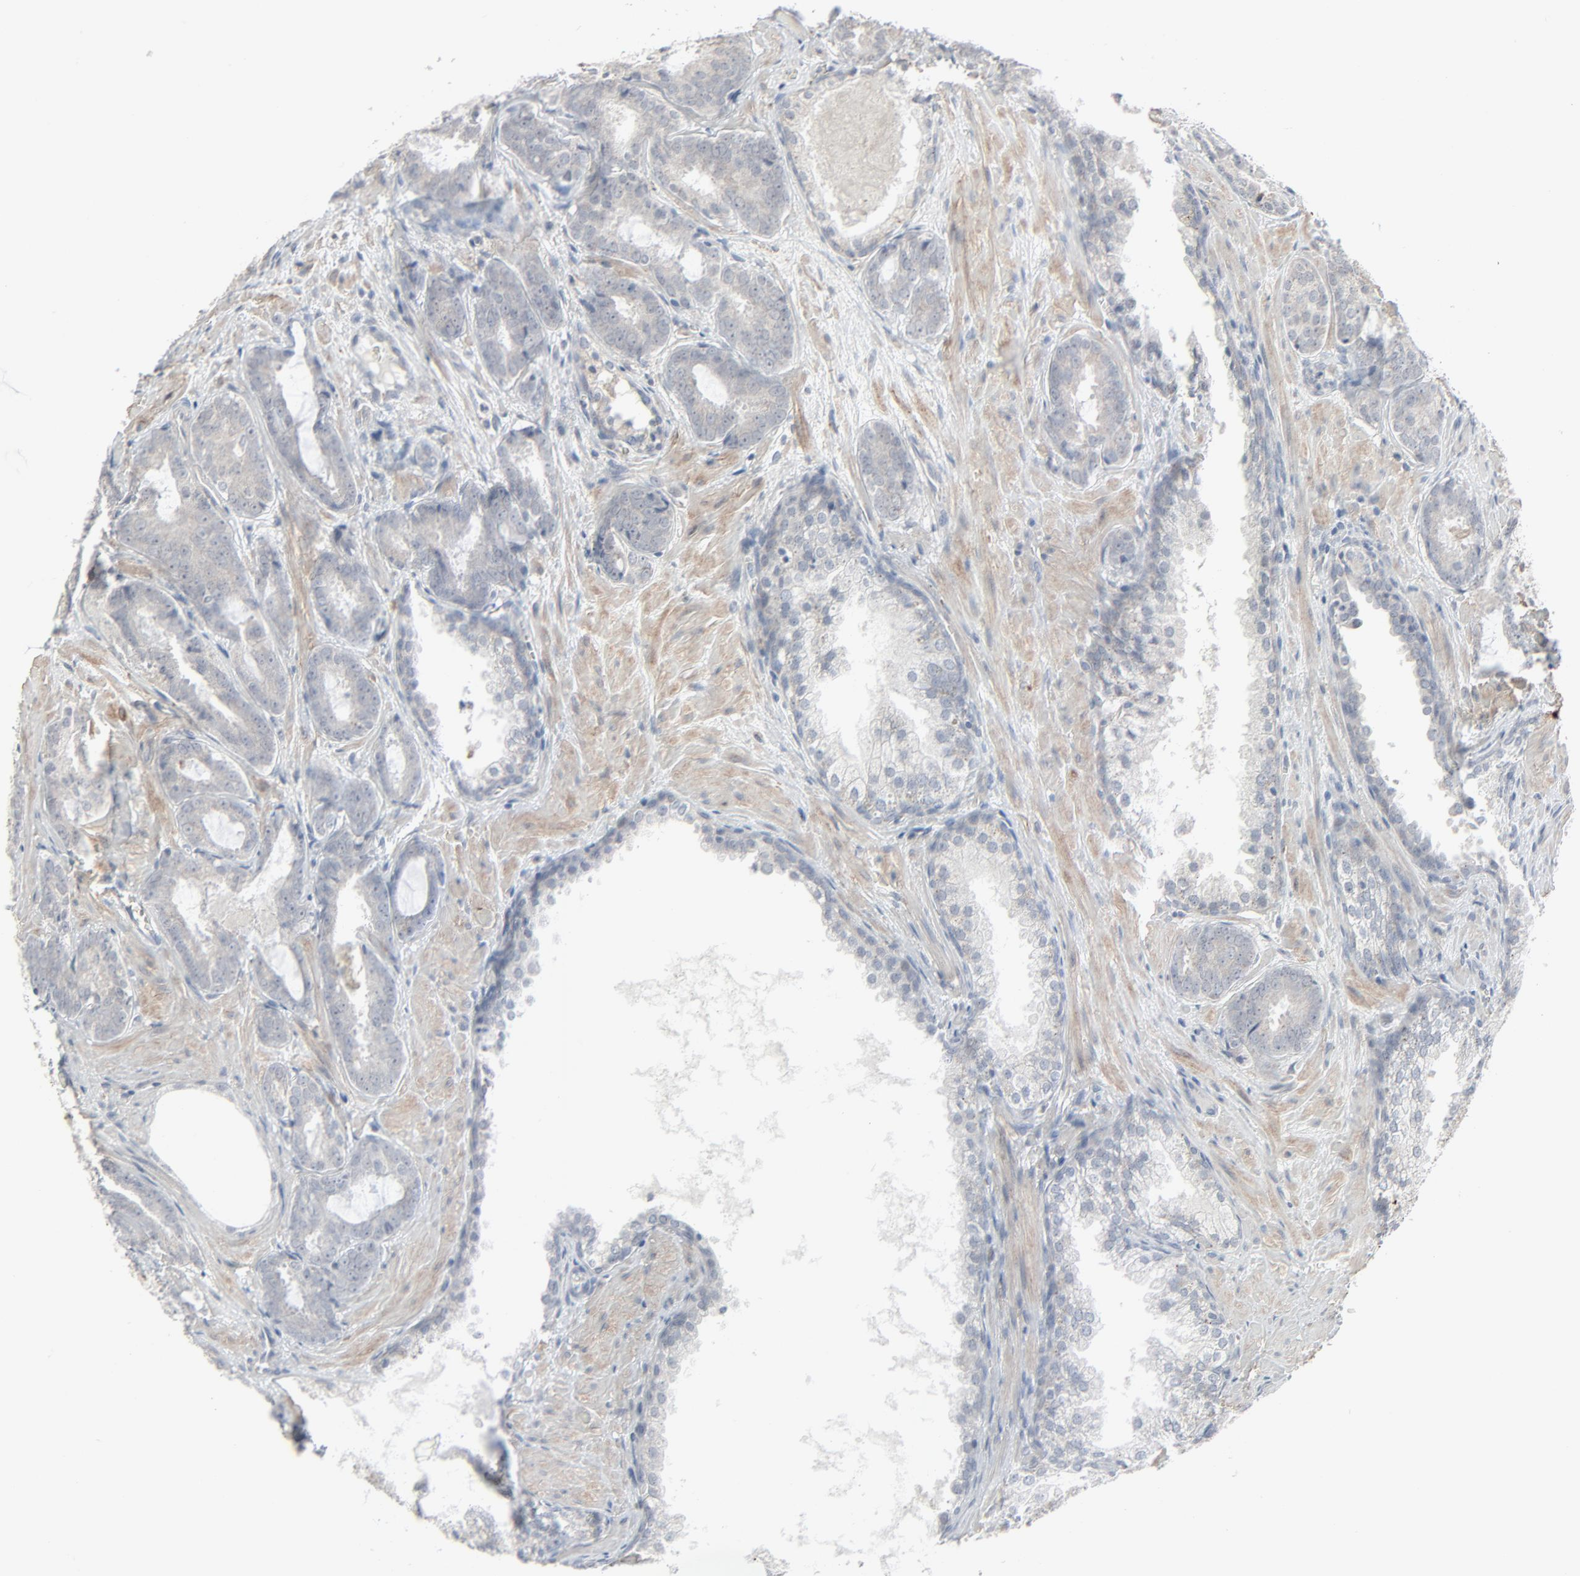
{"staining": {"intensity": "weak", "quantity": "25%-75%", "location": "cytoplasmic/membranous"}, "tissue": "prostate cancer", "cell_type": "Tumor cells", "image_type": "cancer", "snomed": [{"axis": "morphology", "description": "Adenocarcinoma, Medium grade"}, {"axis": "topography", "description": "Prostate"}], "caption": "This image reveals immunohistochemistry staining of adenocarcinoma (medium-grade) (prostate), with low weak cytoplasmic/membranous staining in approximately 25%-75% of tumor cells.", "gene": "NEUROD1", "patient": {"sex": "male", "age": 64}}